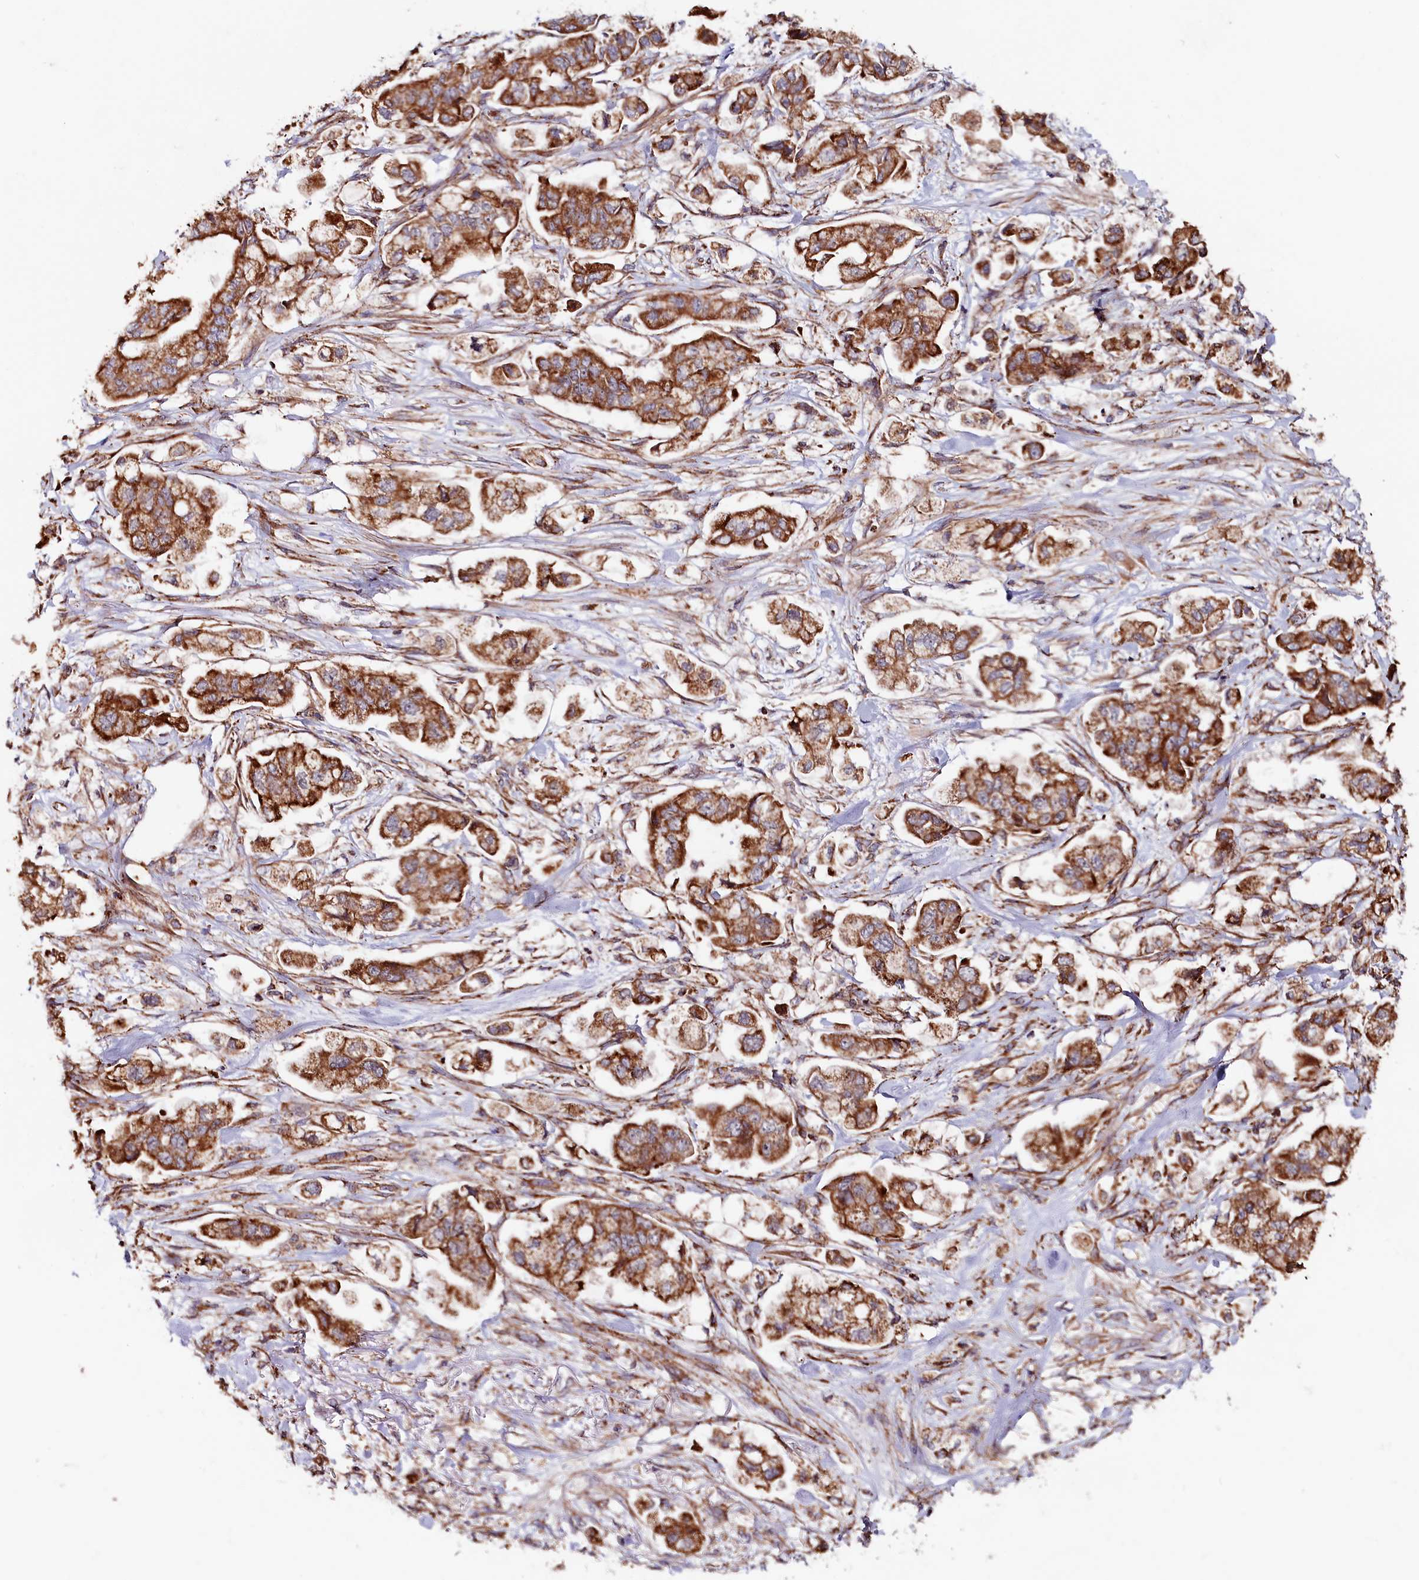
{"staining": {"intensity": "strong", "quantity": ">75%", "location": "cytoplasmic/membranous"}, "tissue": "stomach cancer", "cell_type": "Tumor cells", "image_type": "cancer", "snomed": [{"axis": "morphology", "description": "Adenocarcinoma, NOS"}, {"axis": "topography", "description": "Stomach"}], "caption": "DAB (3,3'-diaminobenzidine) immunohistochemical staining of human adenocarcinoma (stomach) shows strong cytoplasmic/membranous protein positivity in approximately >75% of tumor cells.", "gene": "MACROD1", "patient": {"sex": "male", "age": 62}}